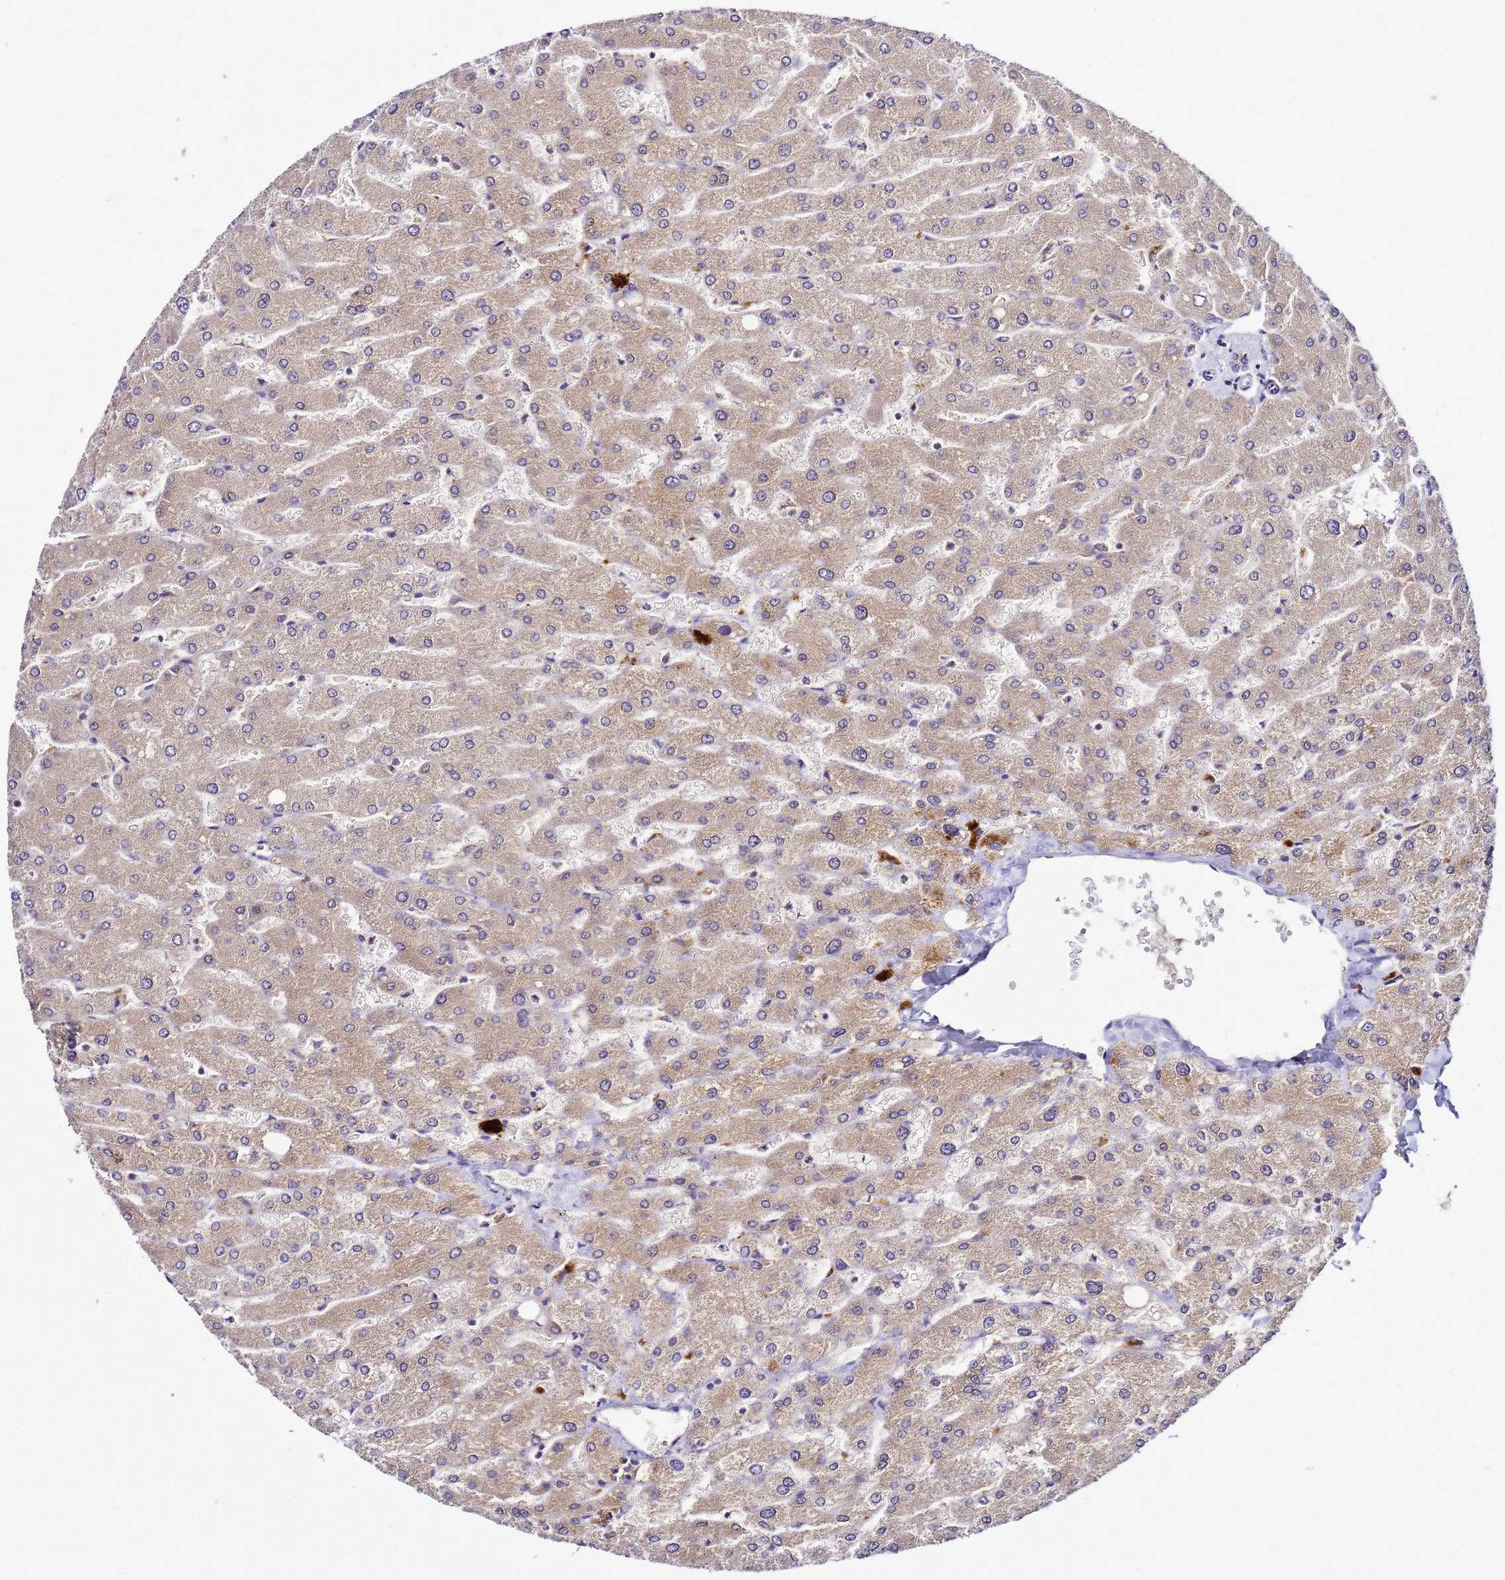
{"staining": {"intensity": "negative", "quantity": "none", "location": "none"}, "tissue": "liver", "cell_type": "Cholangiocytes", "image_type": "normal", "snomed": [{"axis": "morphology", "description": "Normal tissue, NOS"}, {"axis": "topography", "description": "Liver"}], "caption": "DAB (3,3'-diaminobenzidine) immunohistochemical staining of benign human liver demonstrates no significant positivity in cholangiocytes. (DAB IHC with hematoxylin counter stain).", "gene": "SAT1", "patient": {"sex": "male", "age": 55}}